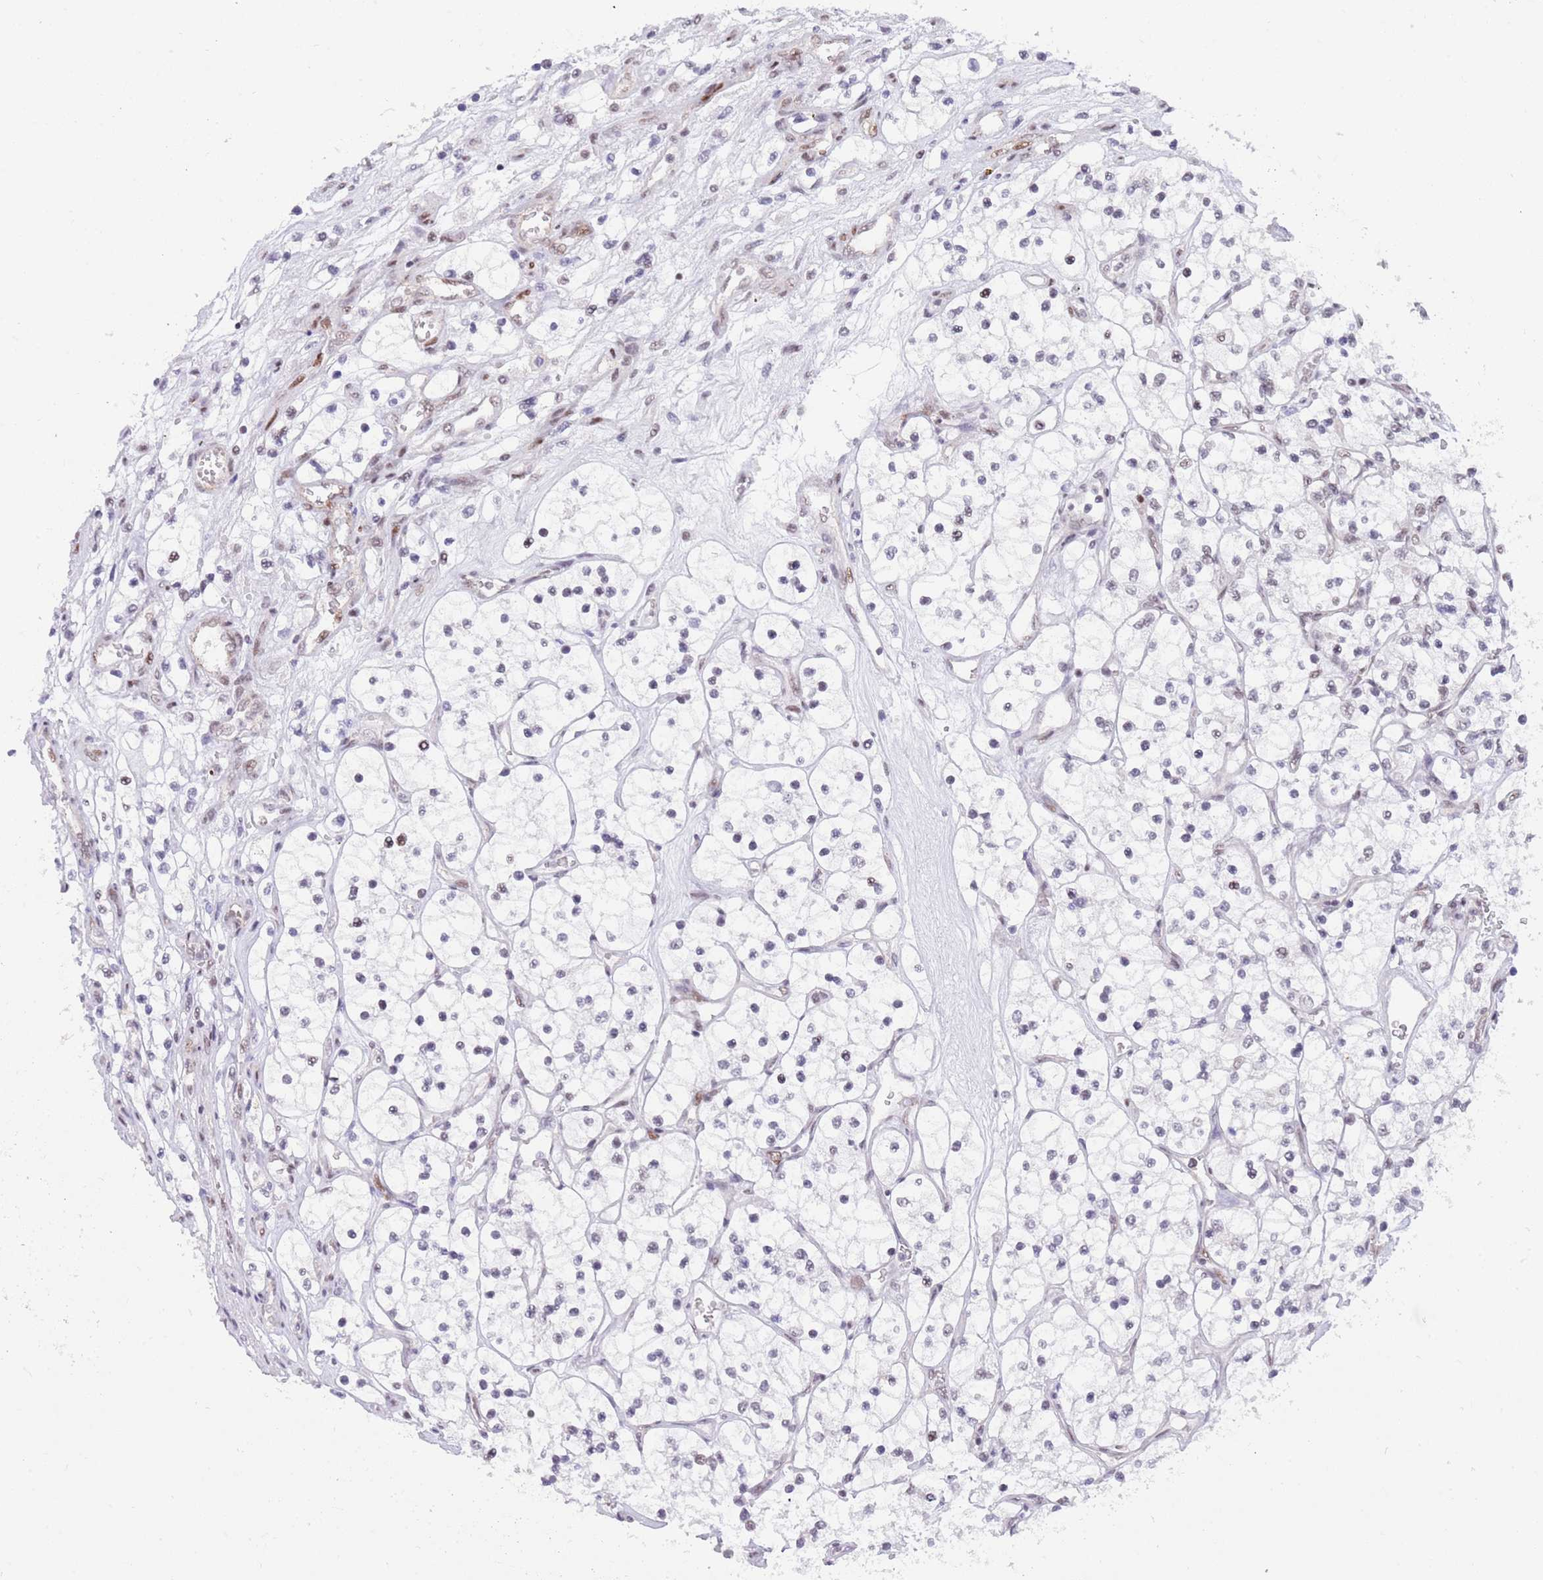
{"staining": {"intensity": "negative", "quantity": "none", "location": "none"}, "tissue": "renal cancer", "cell_type": "Tumor cells", "image_type": "cancer", "snomed": [{"axis": "morphology", "description": "Adenocarcinoma, NOS"}, {"axis": "topography", "description": "Kidney"}], "caption": "A high-resolution image shows immunohistochemistry staining of renal cancer (adenocarcinoma), which demonstrates no significant positivity in tumor cells.", "gene": "ZNF382", "patient": {"sex": "female", "age": 69}}